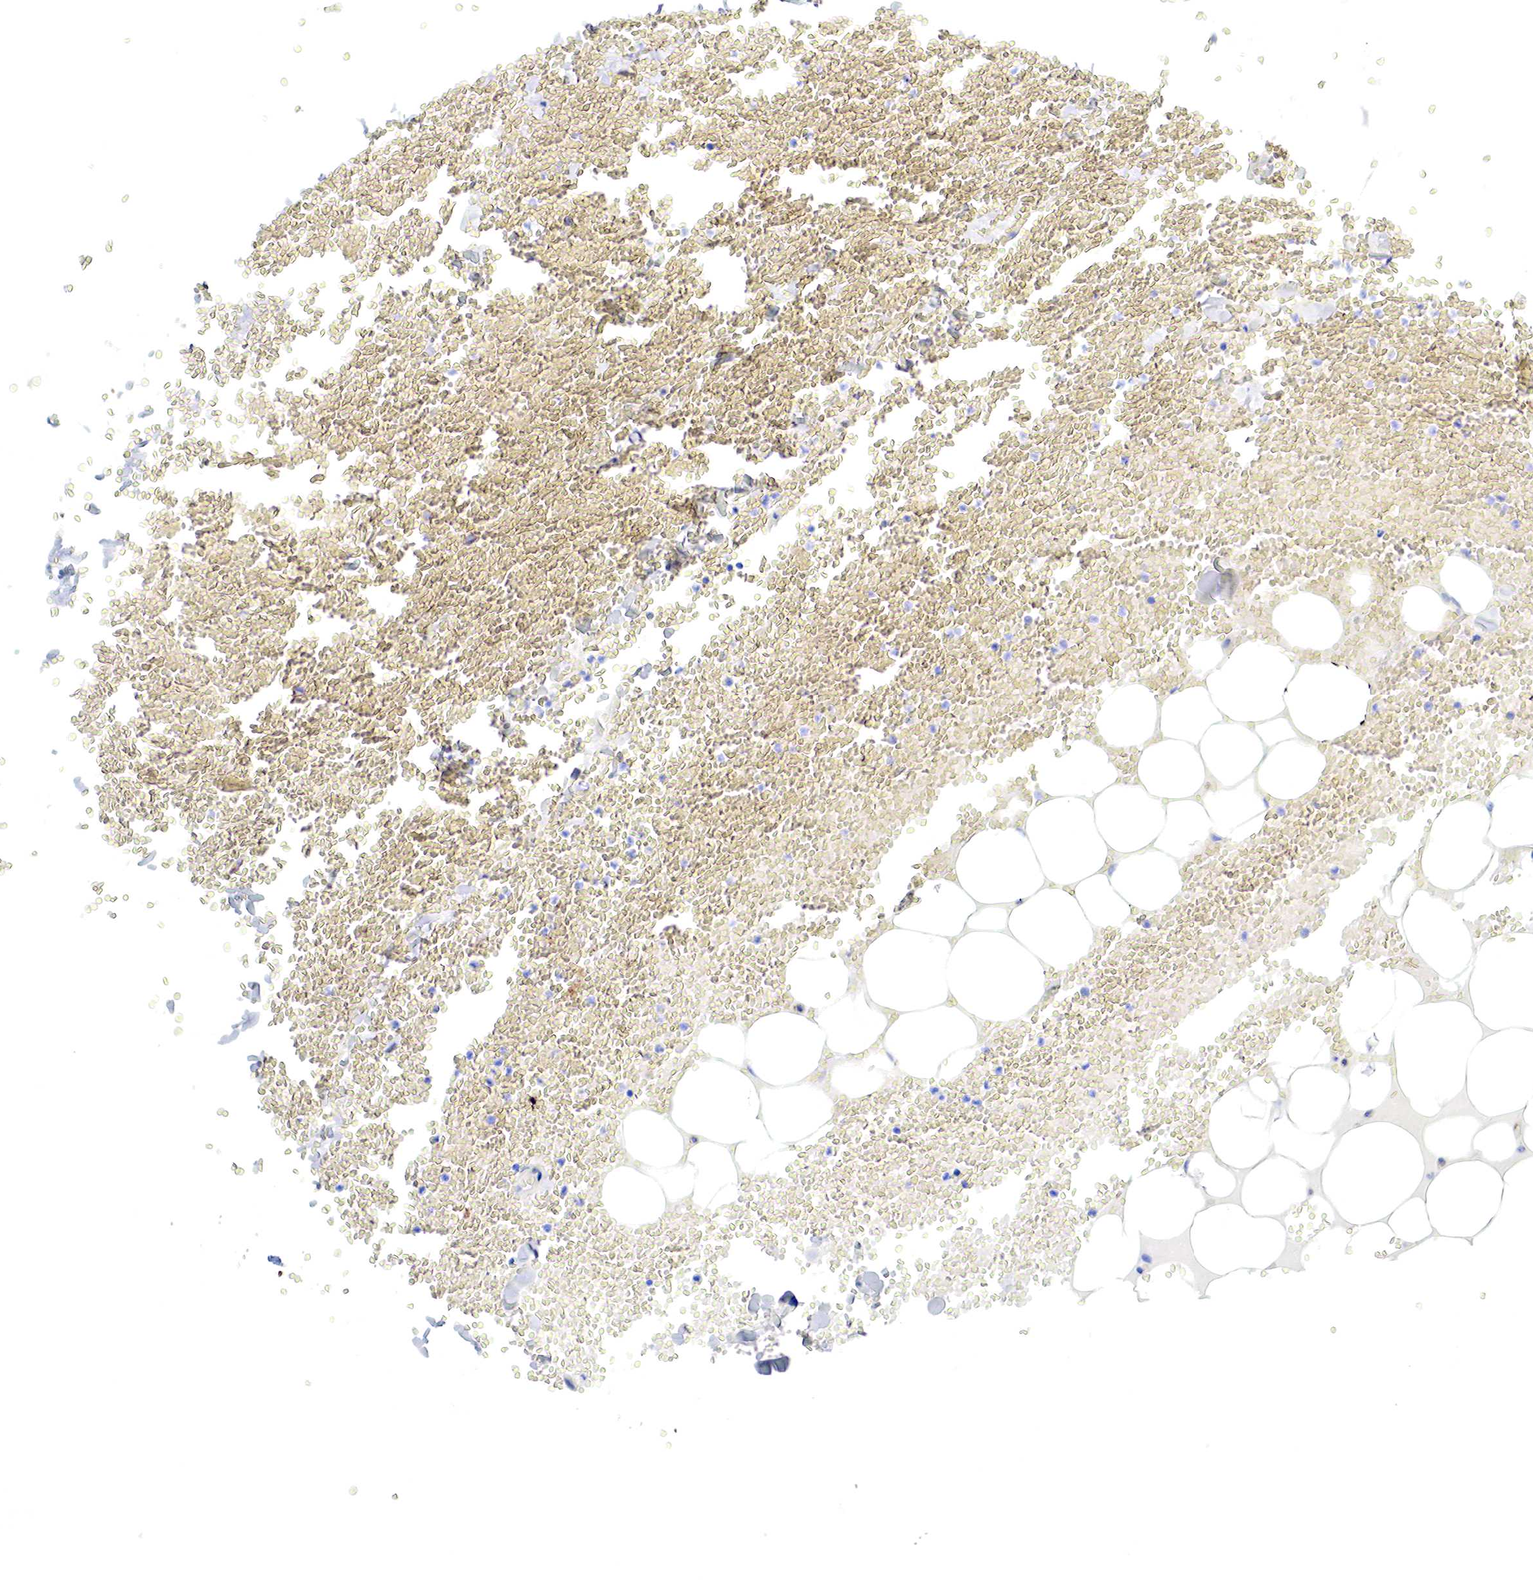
{"staining": {"intensity": "negative", "quantity": "none", "location": "none"}, "tissue": "adipose tissue", "cell_type": "Adipocytes", "image_type": "normal", "snomed": [{"axis": "morphology", "description": "Normal tissue, NOS"}, {"axis": "morphology", "description": "Inflammation, NOS"}, {"axis": "topography", "description": "Lymph node"}, {"axis": "topography", "description": "Peripheral nerve tissue"}], "caption": "IHC of normal human adipose tissue displays no expression in adipocytes. (Brightfield microscopy of DAB immunohistochemistry (IHC) at high magnification).", "gene": "TPM1", "patient": {"sex": "male", "age": 52}}